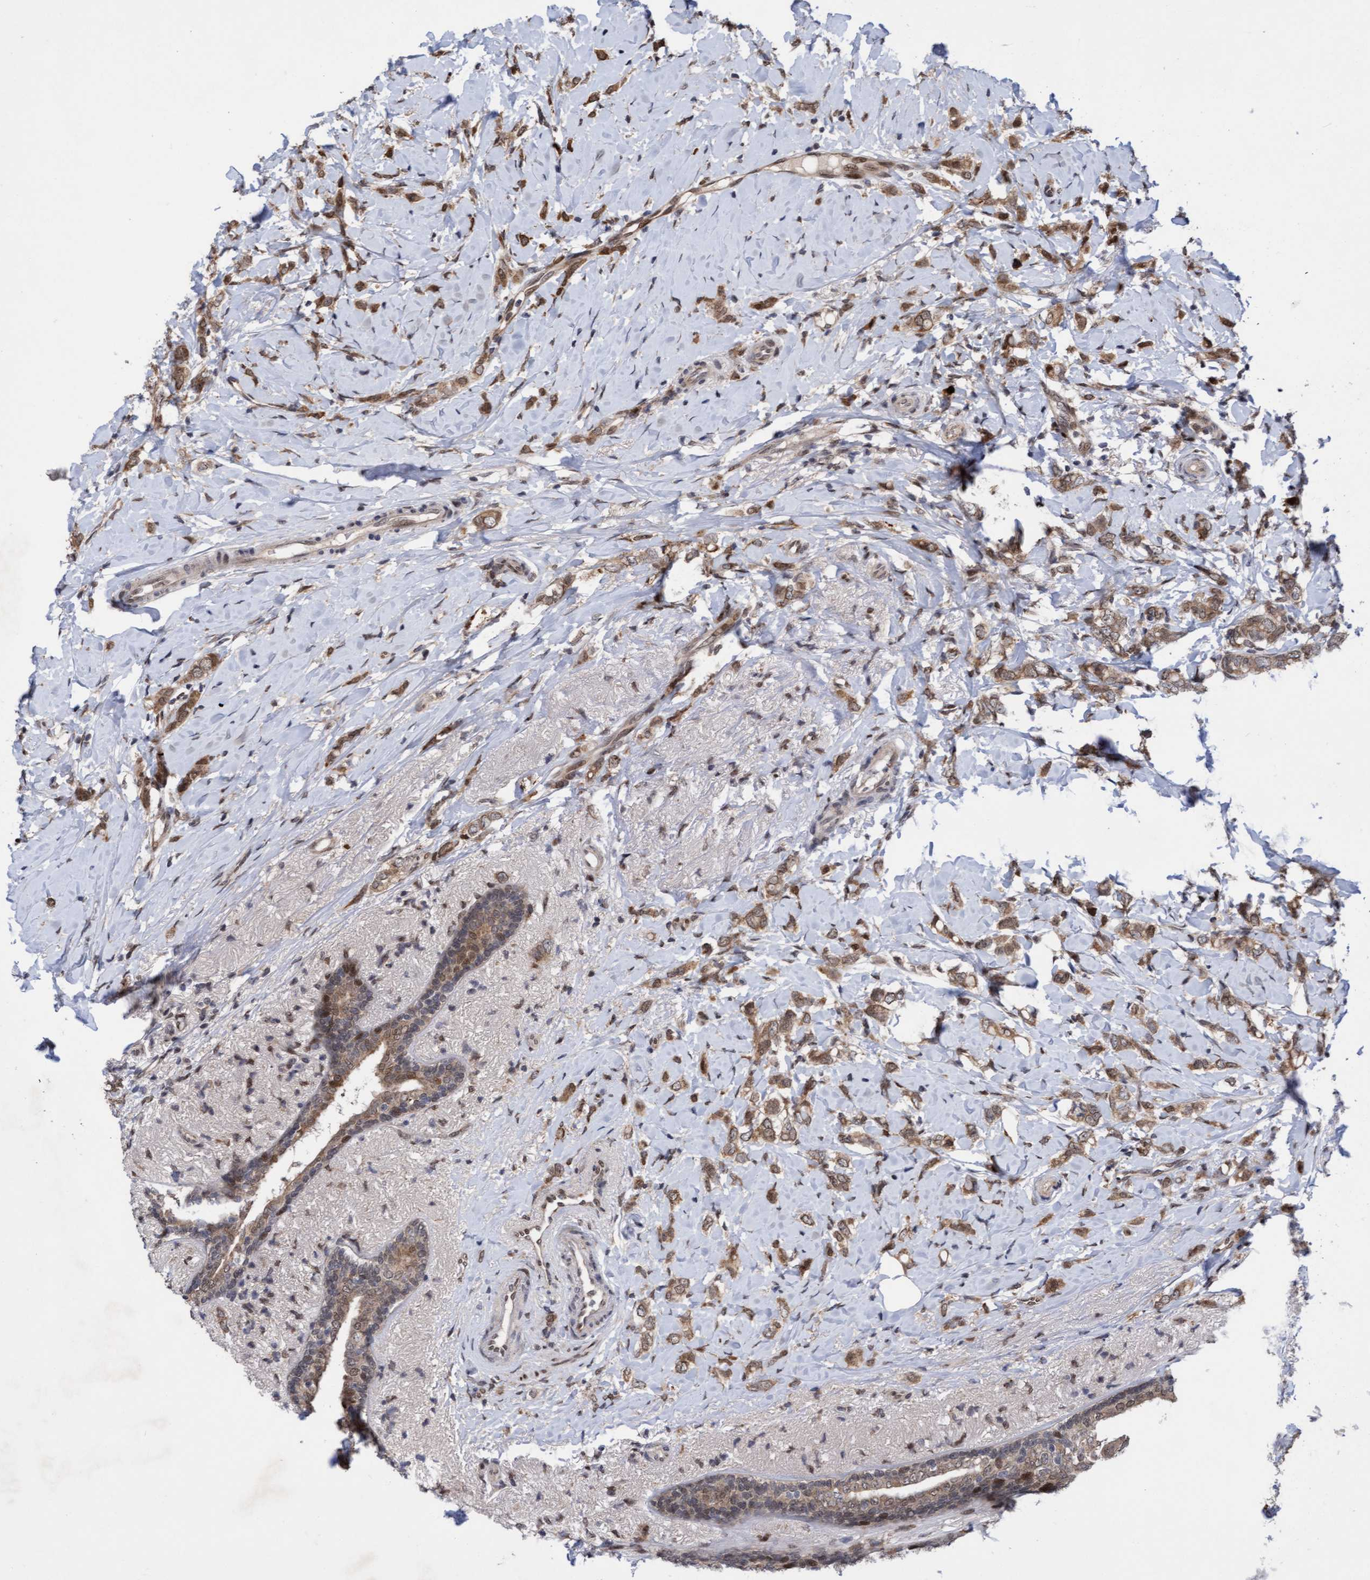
{"staining": {"intensity": "moderate", "quantity": ">75%", "location": "cytoplasmic/membranous"}, "tissue": "breast cancer", "cell_type": "Tumor cells", "image_type": "cancer", "snomed": [{"axis": "morphology", "description": "Normal tissue, NOS"}, {"axis": "morphology", "description": "Lobular carcinoma"}, {"axis": "topography", "description": "Breast"}], "caption": "A brown stain labels moderate cytoplasmic/membranous positivity of a protein in breast lobular carcinoma tumor cells.", "gene": "TANC2", "patient": {"sex": "female", "age": 47}}